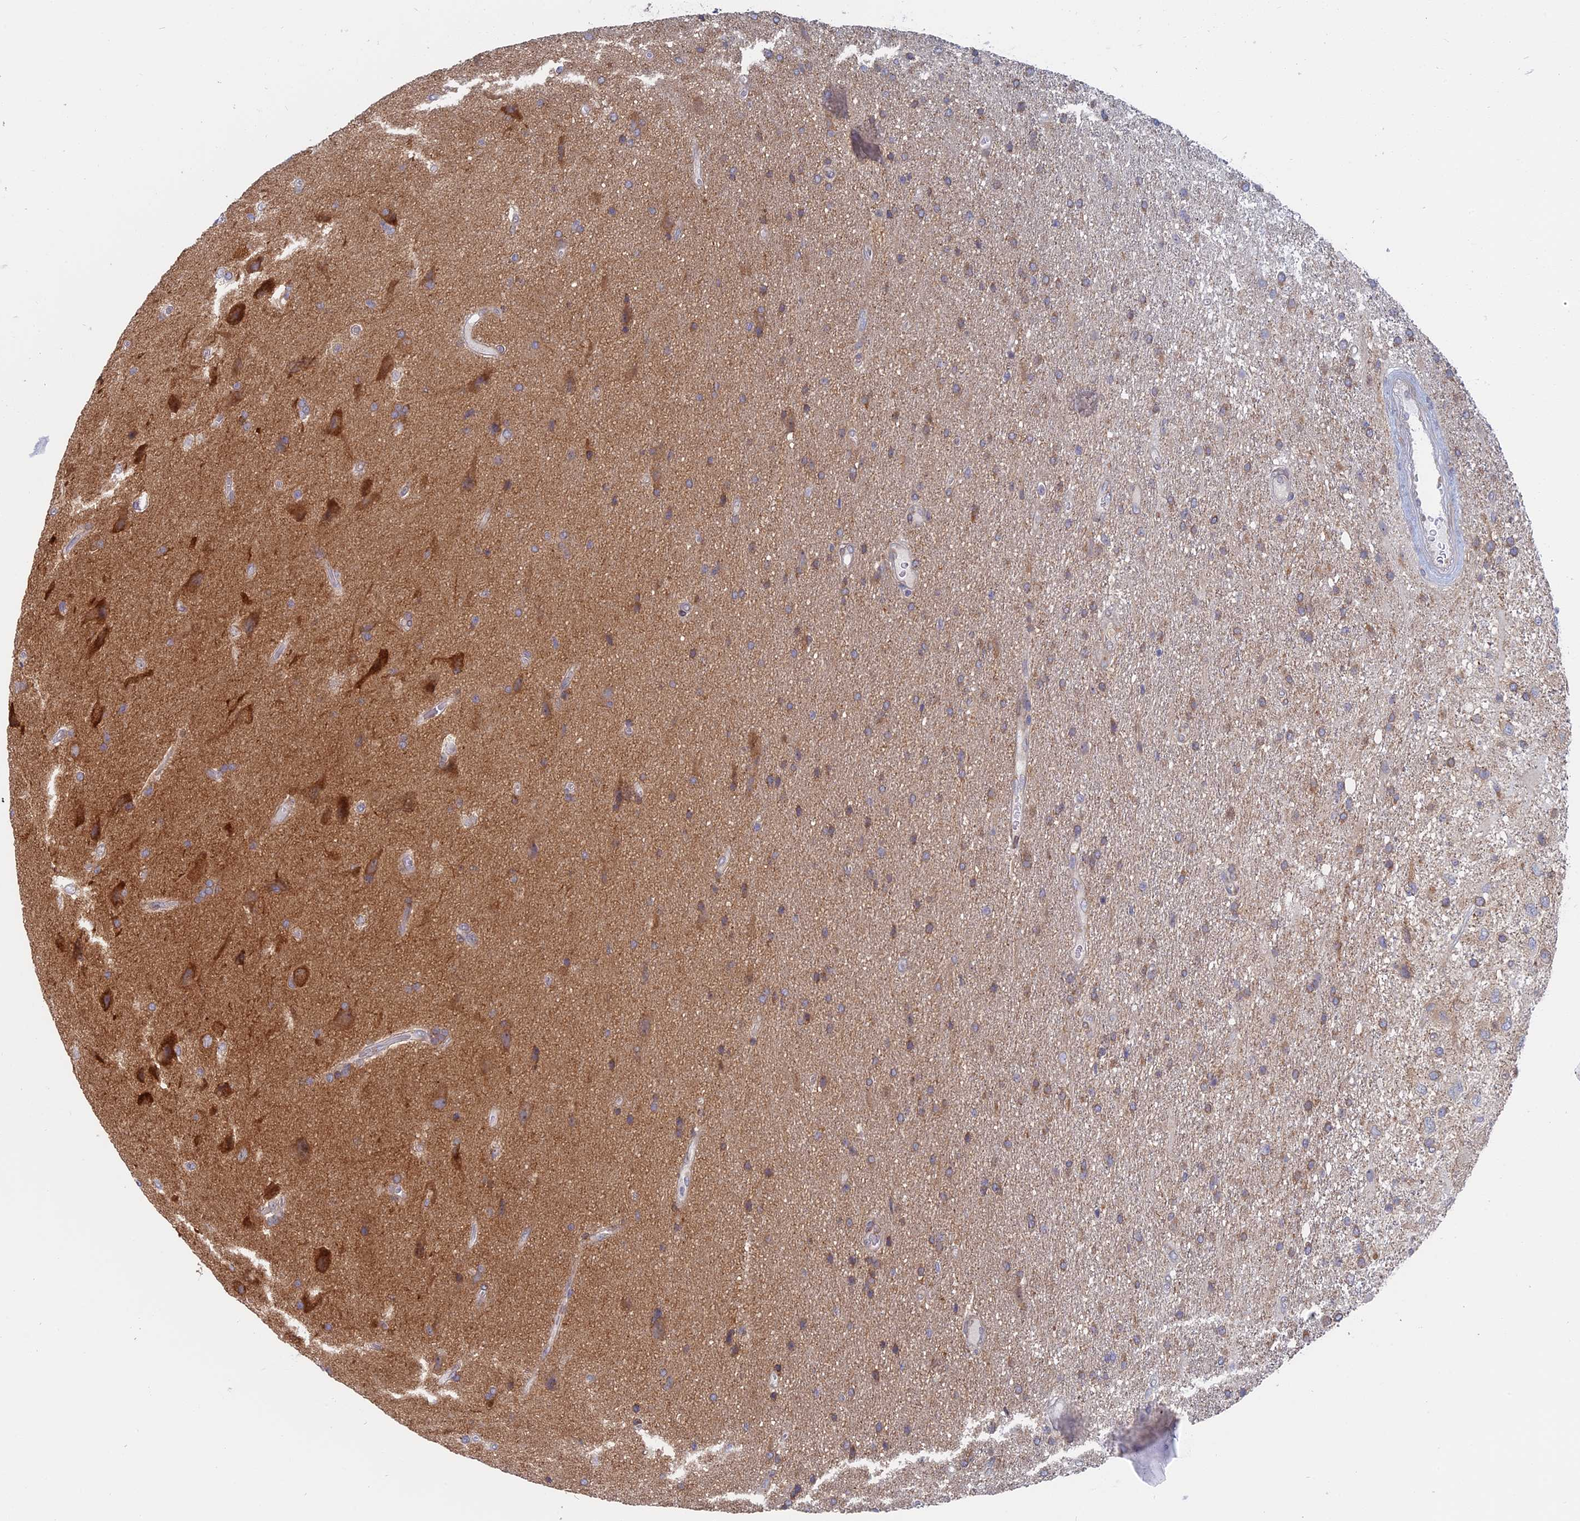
{"staining": {"intensity": "weak", "quantity": "25%-75%", "location": "cytoplasmic/membranous"}, "tissue": "glioma", "cell_type": "Tumor cells", "image_type": "cancer", "snomed": [{"axis": "morphology", "description": "Glioma, malignant, Low grade"}, {"axis": "topography", "description": "Brain"}], "caption": "Weak cytoplasmic/membranous staining is present in about 25%-75% of tumor cells in glioma.", "gene": "TBC1D30", "patient": {"sex": "male", "age": 66}}